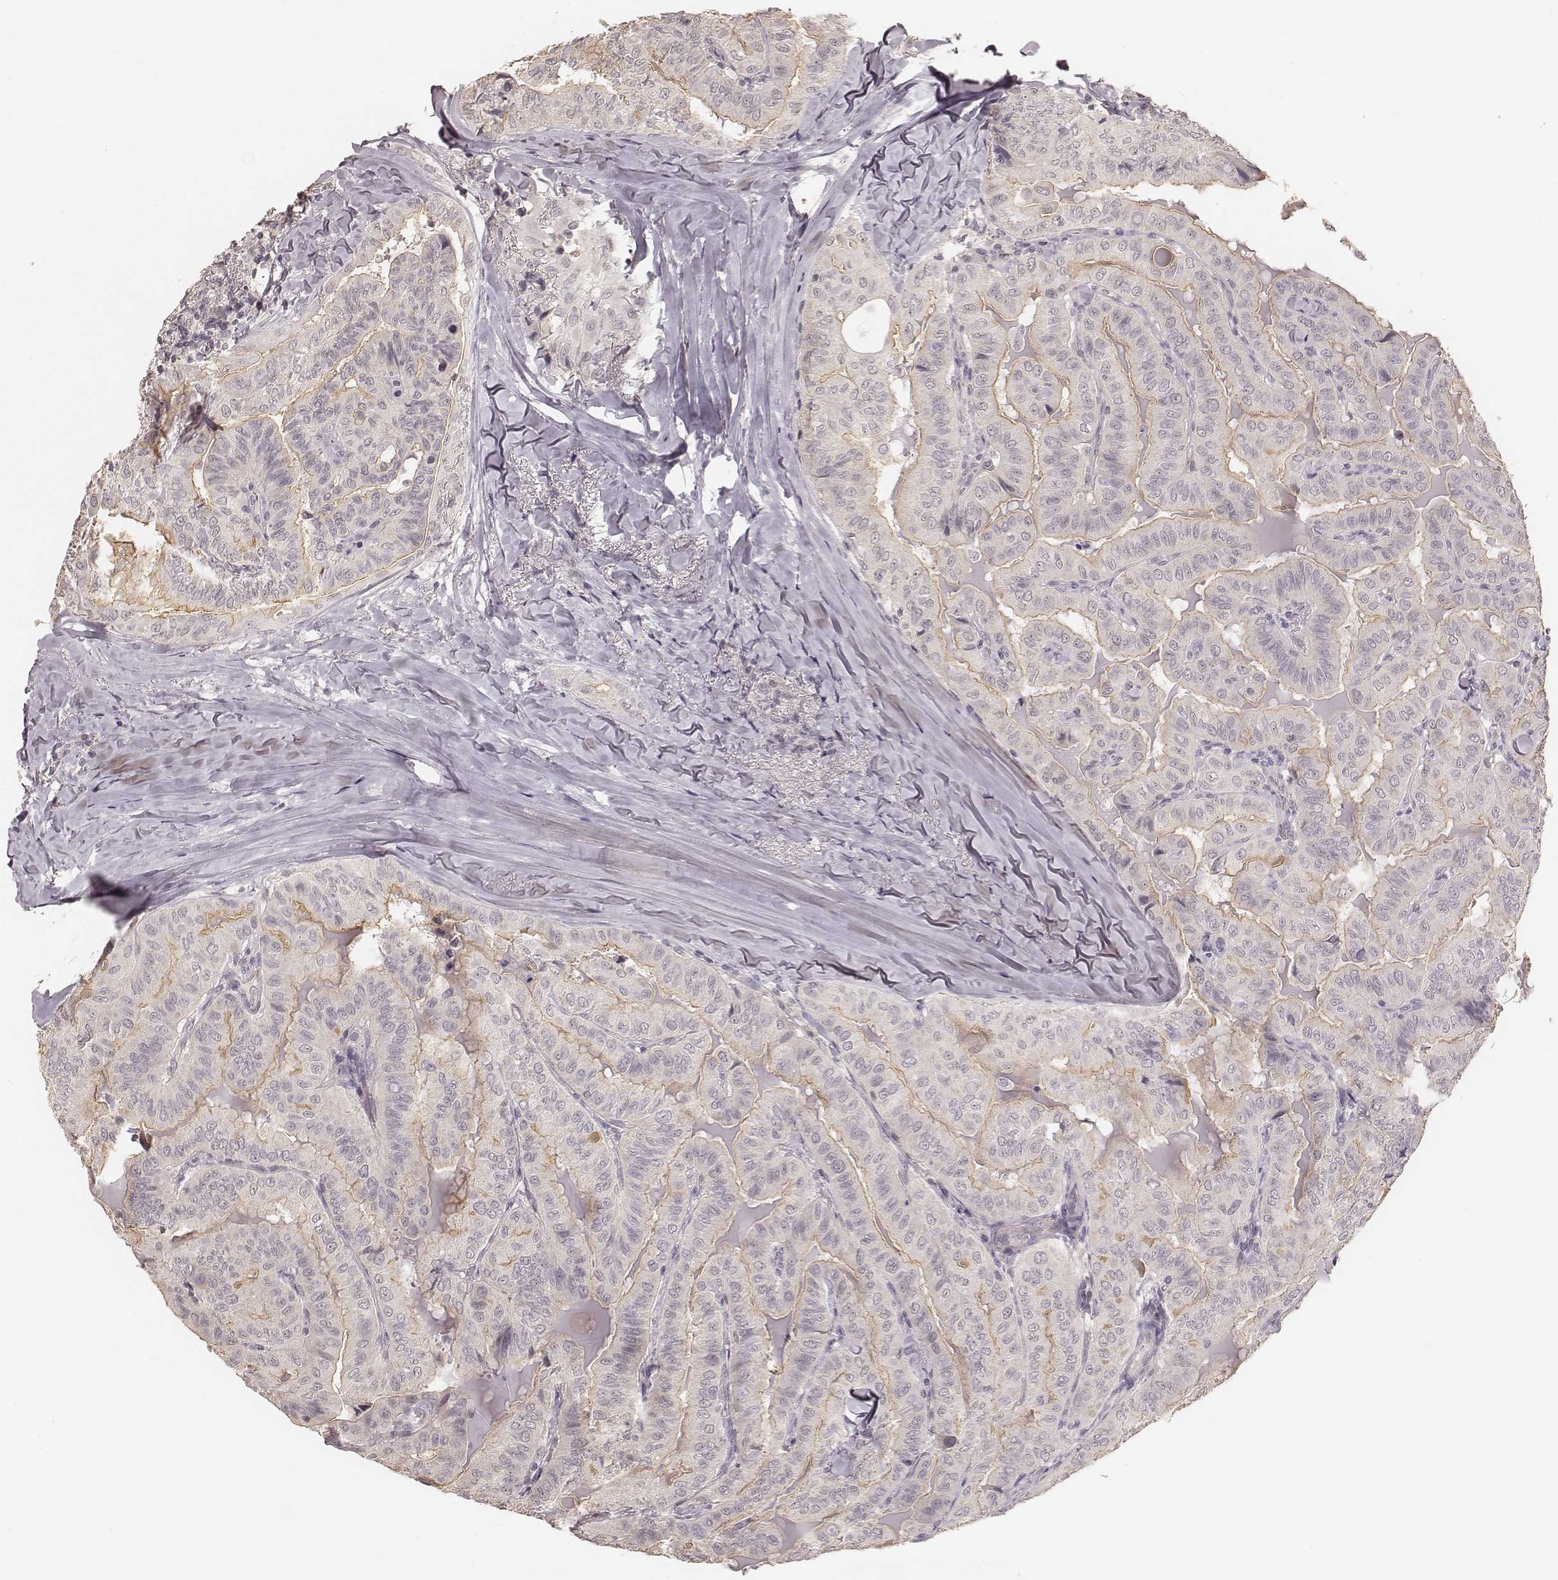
{"staining": {"intensity": "negative", "quantity": "none", "location": "none"}, "tissue": "thyroid cancer", "cell_type": "Tumor cells", "image_type": "cancer", "snomed": [{"axis": "morphology", "description": "Papillary adenocarcinoma, NOS"}, {"axis": "topography", "description": "Thyroid gland"}], "caption": "An immunohistochemistry (IHC) histopathology image of papillary adenocarcinoma (thyroid) is shown. There is no staining in tumor cells of papillary adenocarcinoma (thyroid). (IHC, brightfield microscopy, high magnification).", "gene": "LY6K", "patient": {"sex": "female", "age": 68}}